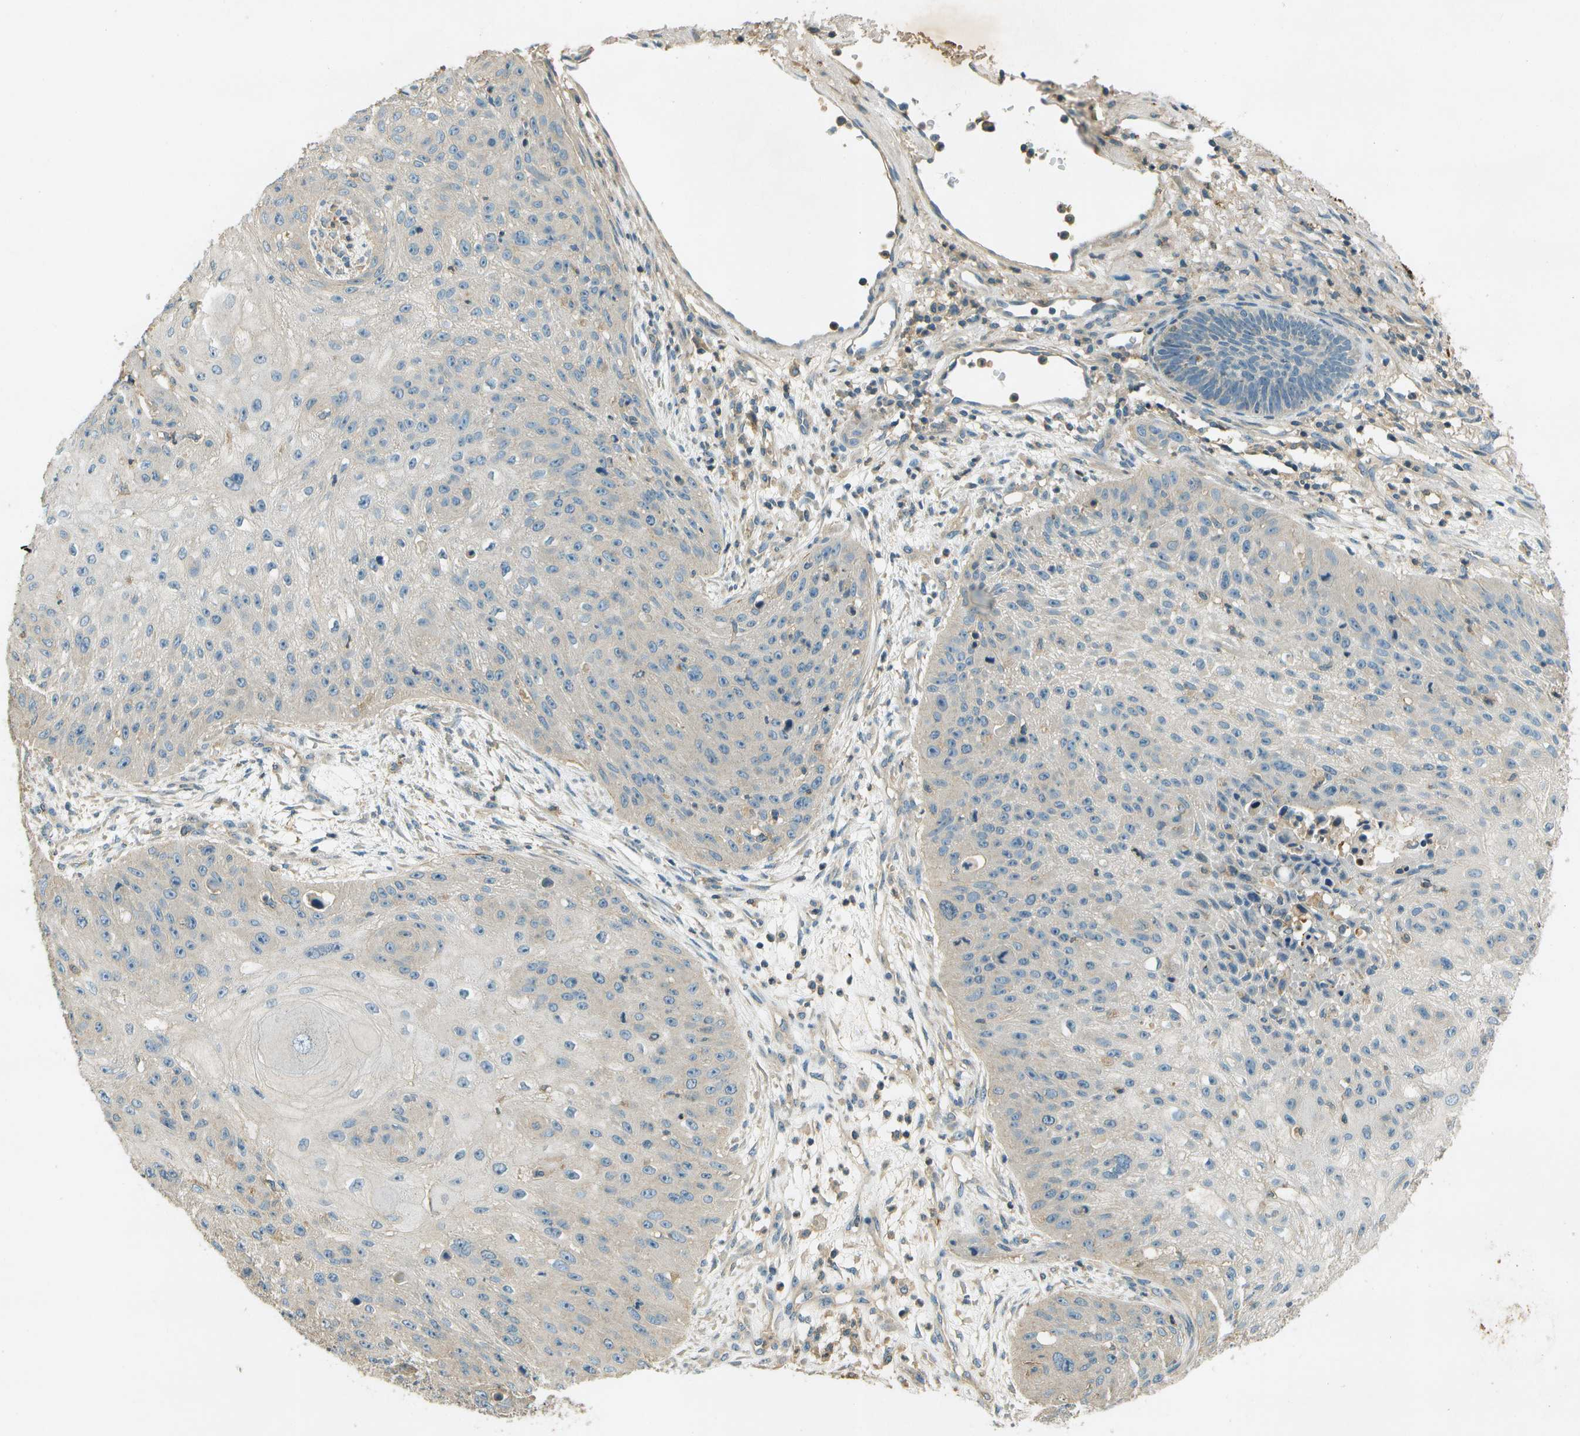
{"staining": {"intensity": "negative", "quantity": "none", "location": "none"}, "tissue": "skin cancer", "cell_type": "Tumor cells", "image_type": "cancer", "snomed": [{"axis": "morphology", "description": "Squamous cell carcinoma, NOS"}, {"axis": "topography", "description": "Skin"}], "caption": "IHC of human skin cancer (squamous cell carcinoma) demonstrates no expression in tumor cells.", "gene": "NUDT4", "patient": {"sex": "female", "age": 80}}